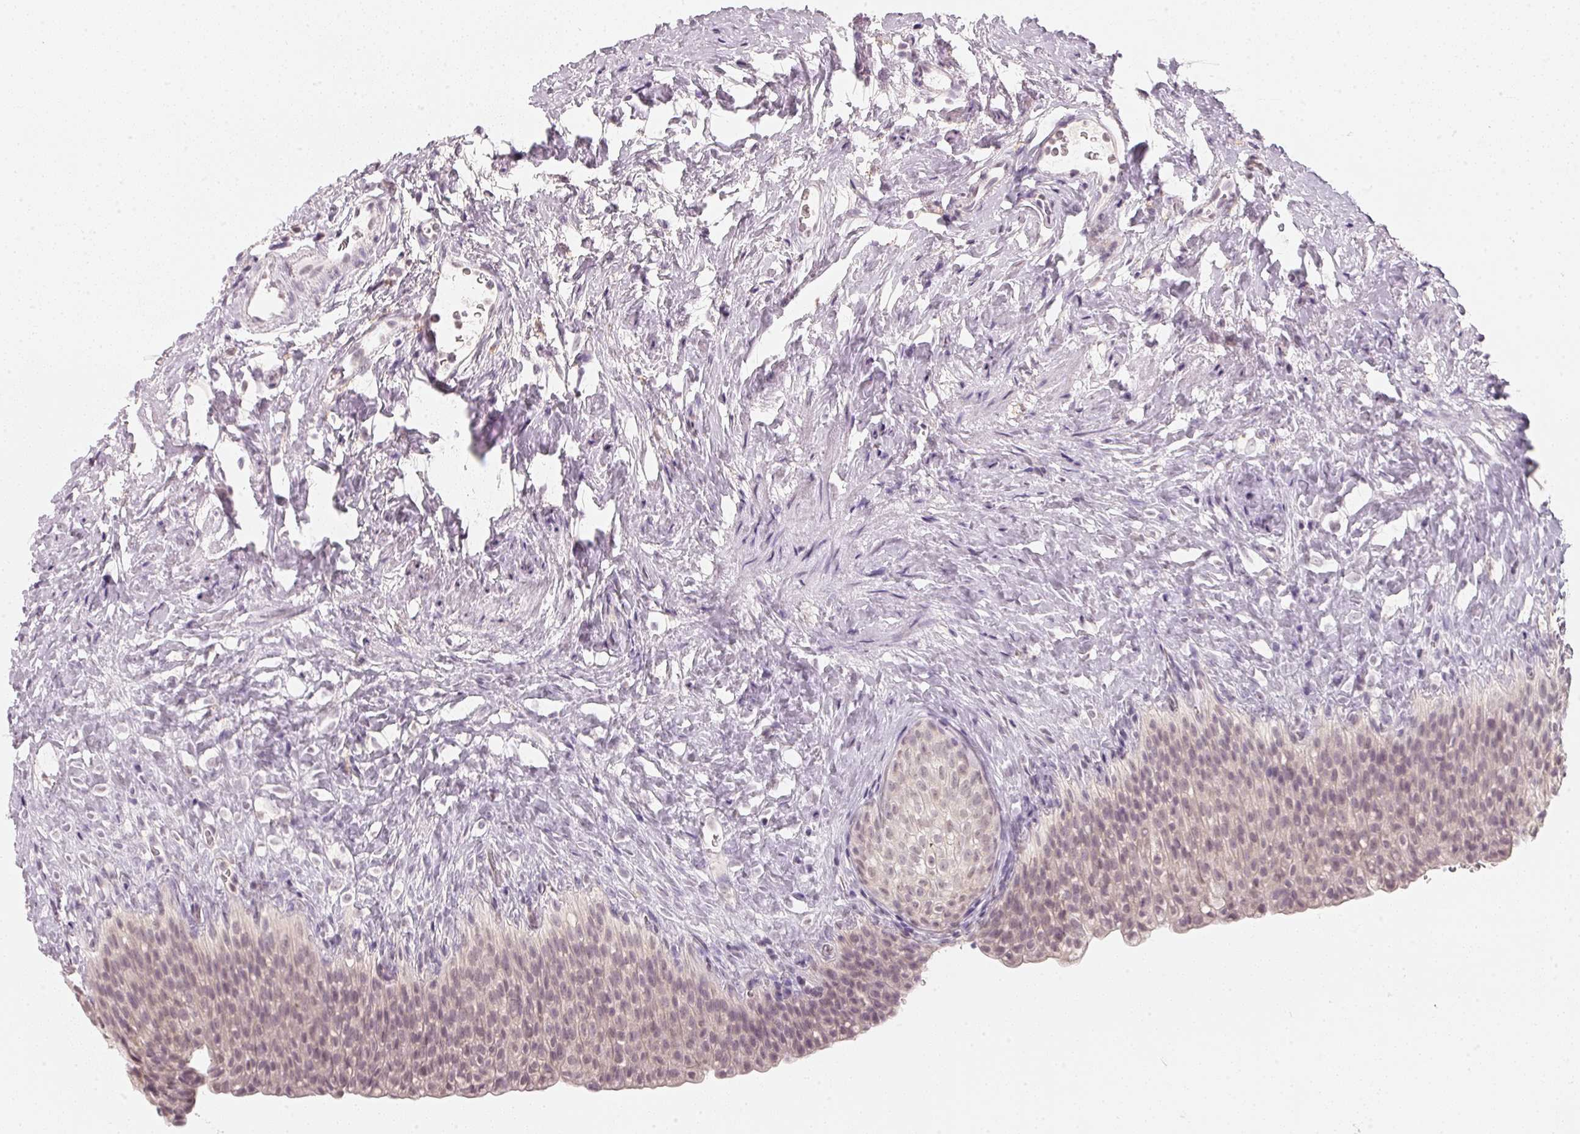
{"staining": {"intensity": "weak", "quantity": "25%-75%", "location": "nuclear"}, "tissue": "urinary bladder", "cell_type": "Urothelial cells", "image_type": "normal", "snomed": [{"axis": "morphology", "description": "Normal tissue, NOS"}, {"axis": "topography", "description": "Urinary bladder"}, {"axis": "topography", "description": "Prostate"}], "caption": "The micrograph reveals staining of normal urinary bladder, revealing weak nuclear protein expression (brown color) within urothelial cells.", "gene": "CFAP276", "patient": {"sex": "male", "age": 76}}